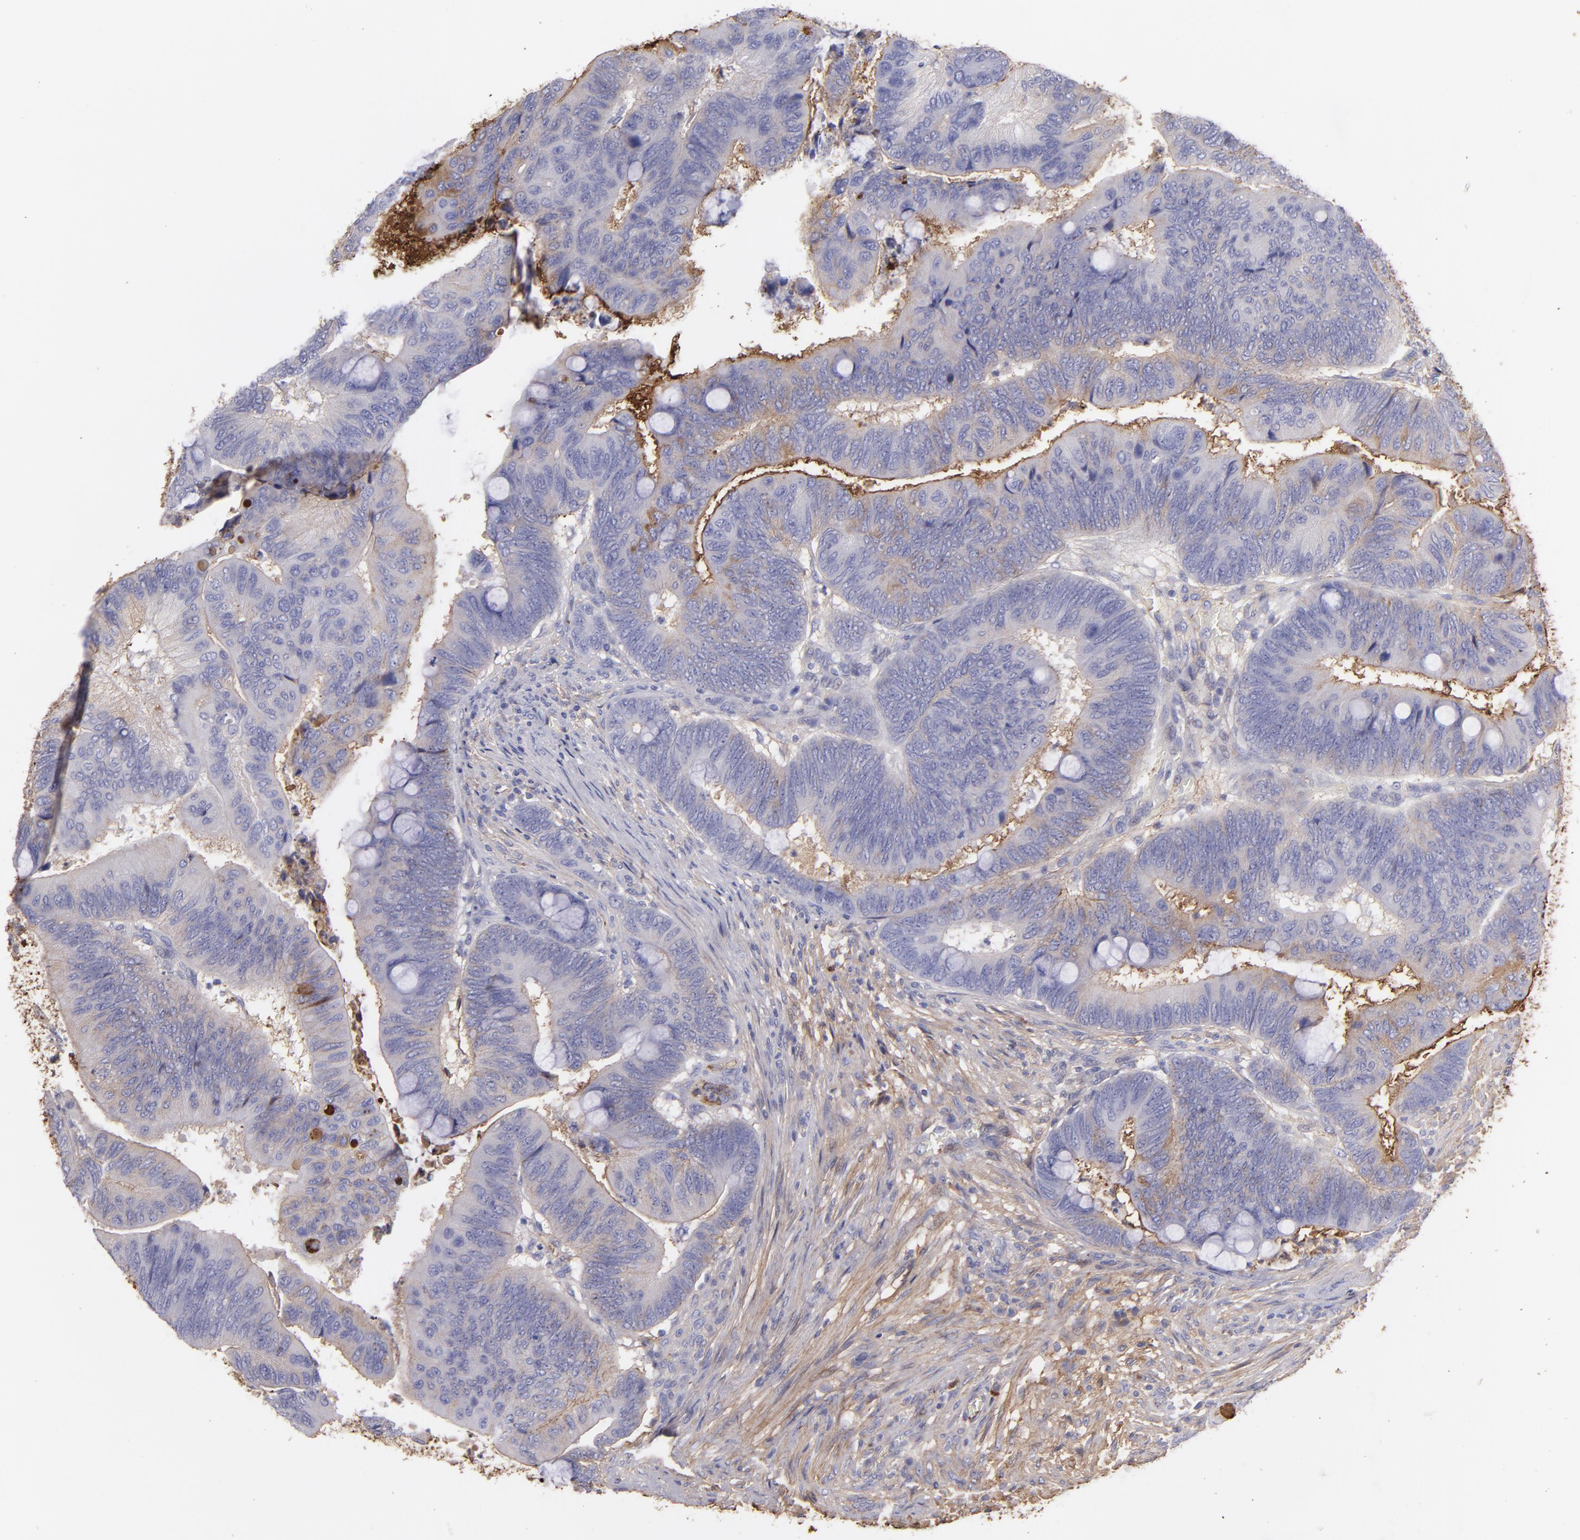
{"staining": {"intensity": "strong", "quantity": "<25%", "location": "cytoplasmic/membranous"}, "tissue": "colorectal cancer", "cell_type": "Tumor cells", "image_type": "cancer", "snomed": [{"axis": "morphology", "description": "Normal tissue, NOS"}, {"axis": "morphology", "description": "Adenocarcinoma, NOS"}, {"axis": "topography", "description": "Rectum"}], "caption": "Immunohistochemistry (IHC) photomicrograph of neoplastic tissue: adenocarcinoma (colorectal) stained using immunohistochemistry (IHC) shows medium levels of strong protein expression localized specifically in the cytoplasmic/membranous of tumor cells, appearing as a cytoplasmic/membranous brown color.", "gene": "FGB", "patient": {"sex": "male", "age": 92}}